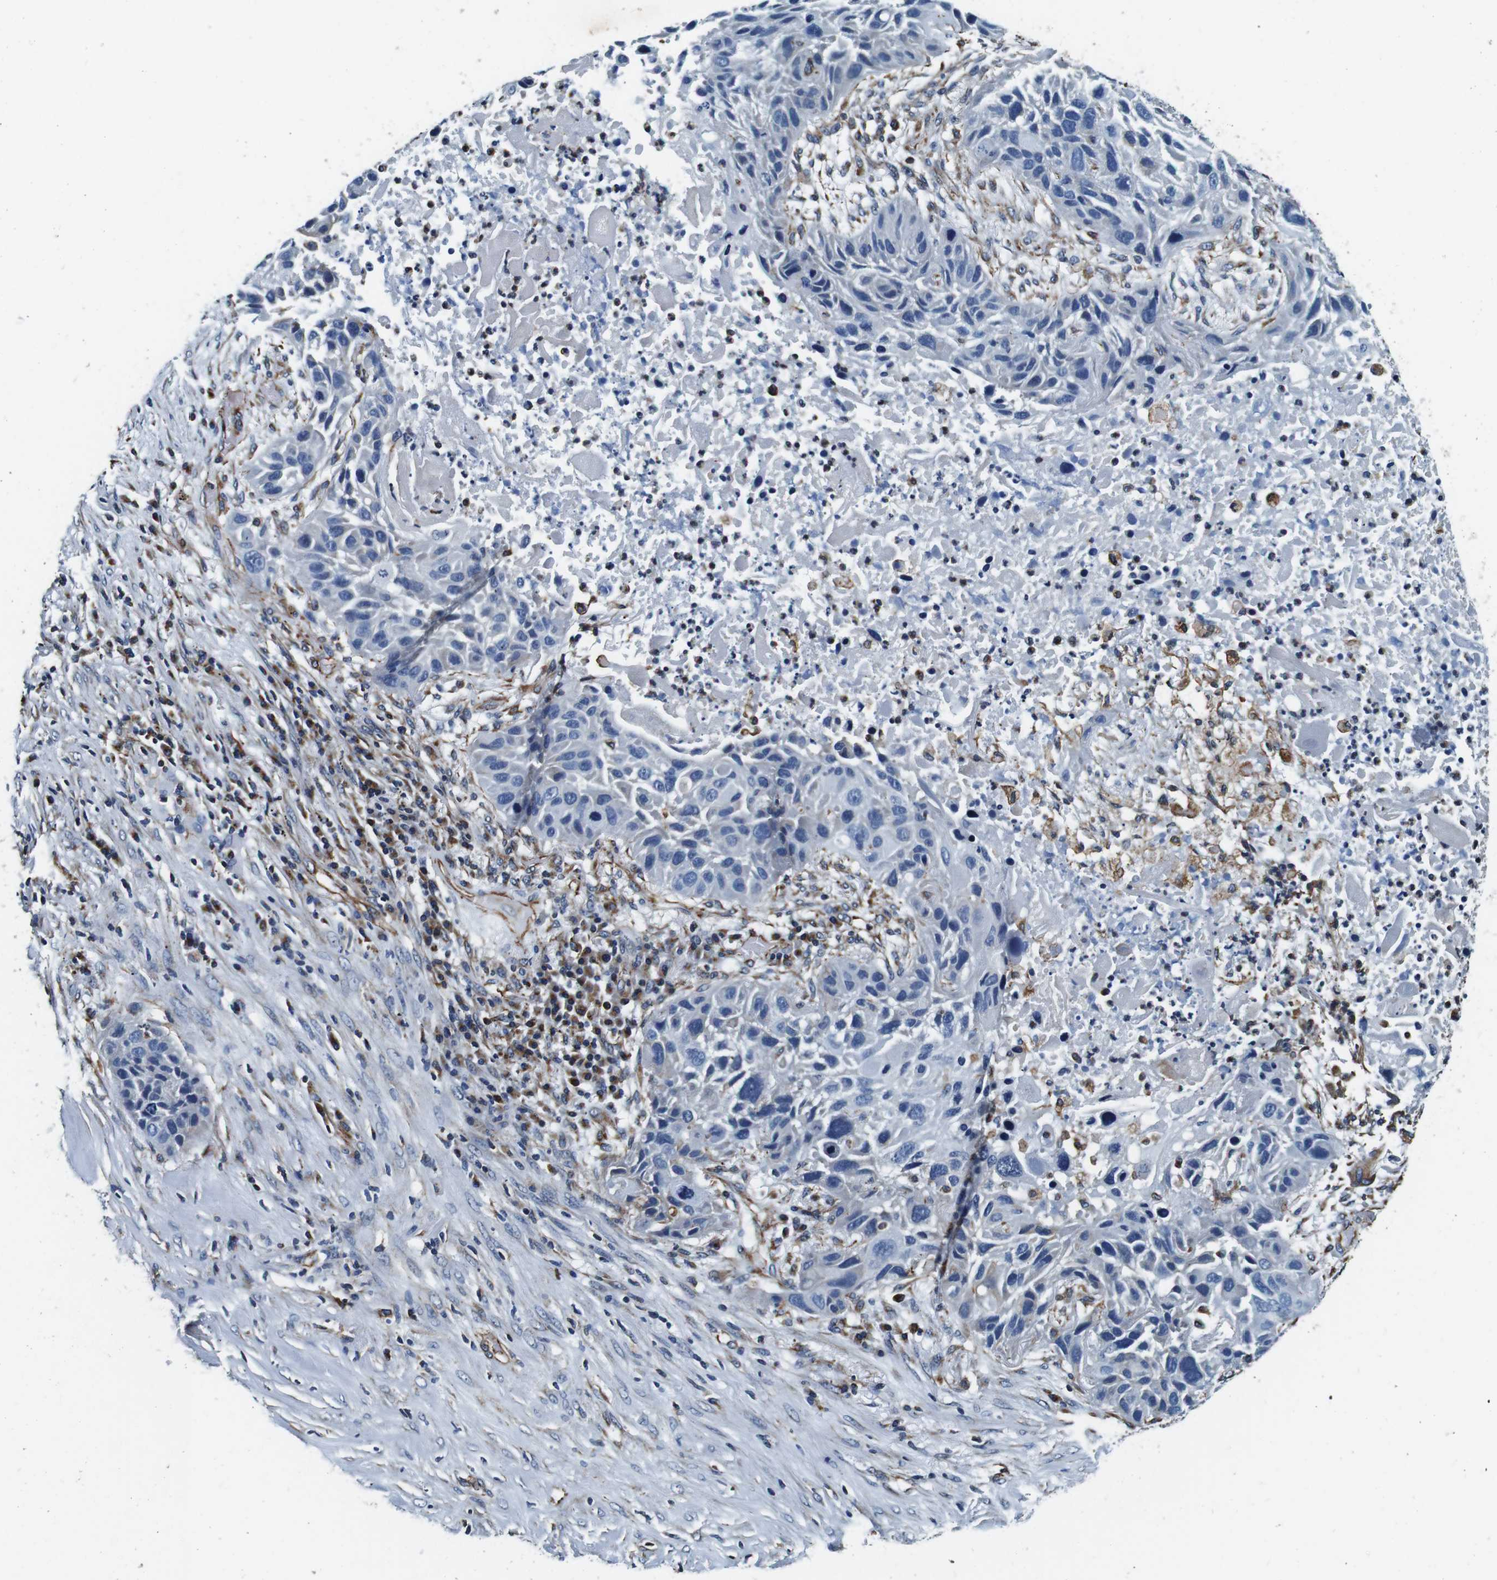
{"staining": {"intensity": "negative", "quantity": "none", "location": "none"}, "tissue": "lung cancer", "cell_type": "Tumor cells", "image_type": "cancer", "snomed": [{"axis": "morphology", "description": "Squamous cell carcinoma, NOS"}, {"axis": "topography", "description": "Lung"}], "caption": "The immunohistochemistry histopathology image has no significant staining in tumor cells of squamous cell carcinoma (lung) tissue.", "gene": "GJE1", "patient": {"sex": "male", "age": 57}}